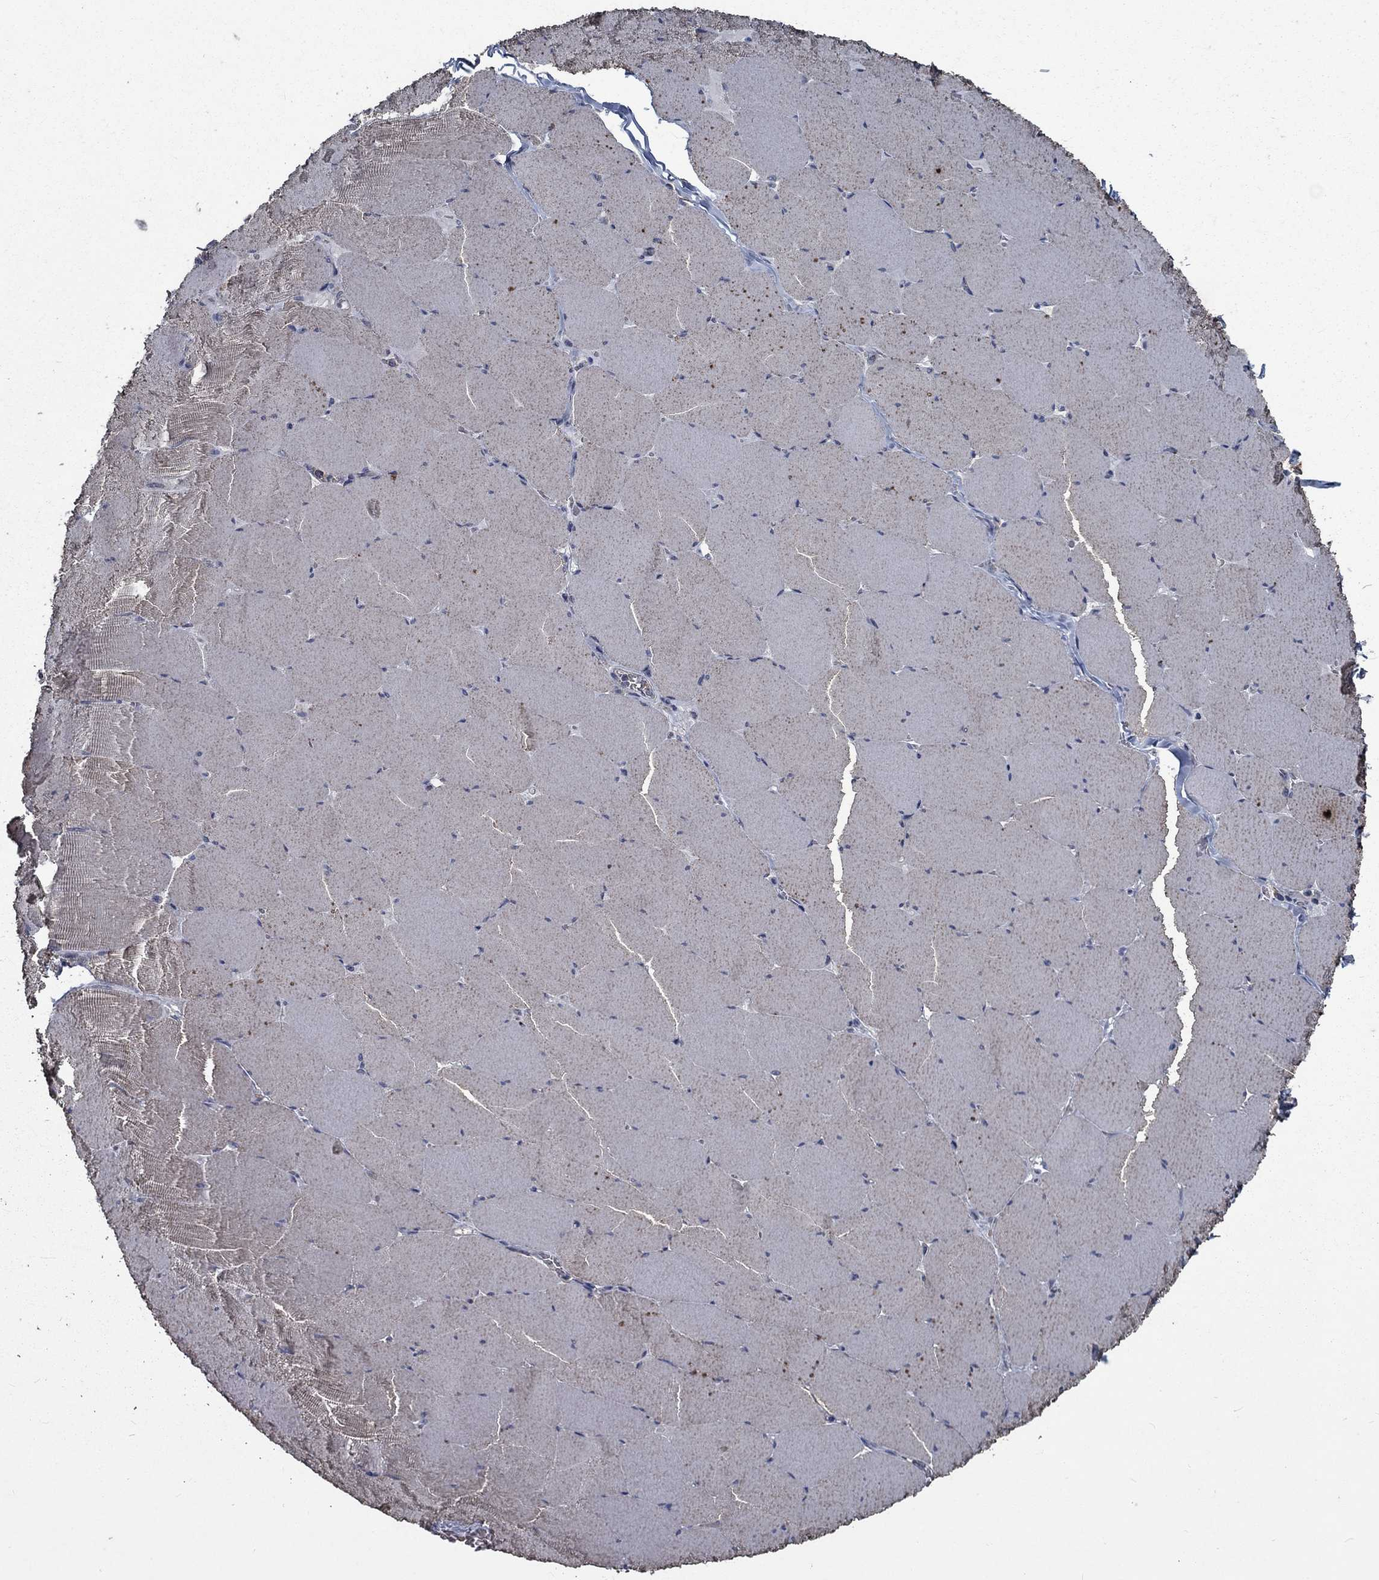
{"staining": {"intensity": "negative", "quantity": "none", "location": "none"}, "tissue": "skeletal muscle", "cell_type": "Myocytes", "image_type": "normal", "snomed": [{"axis": "morphology", "description": "Normal tissue, NOS"}, {"axis": "morphology", "description": "Malignant melanoma, Metastatic site"}, {"axis": "topography", "description": "Skeletal muscle"}], "caption": "This is an immunohistochemistry (IHC) histopathology image of benign skeletal muscle. There is no positivity in myocytes.", "gene": "SLC44A1", "patient": {"sex": "male", "age": 50}}